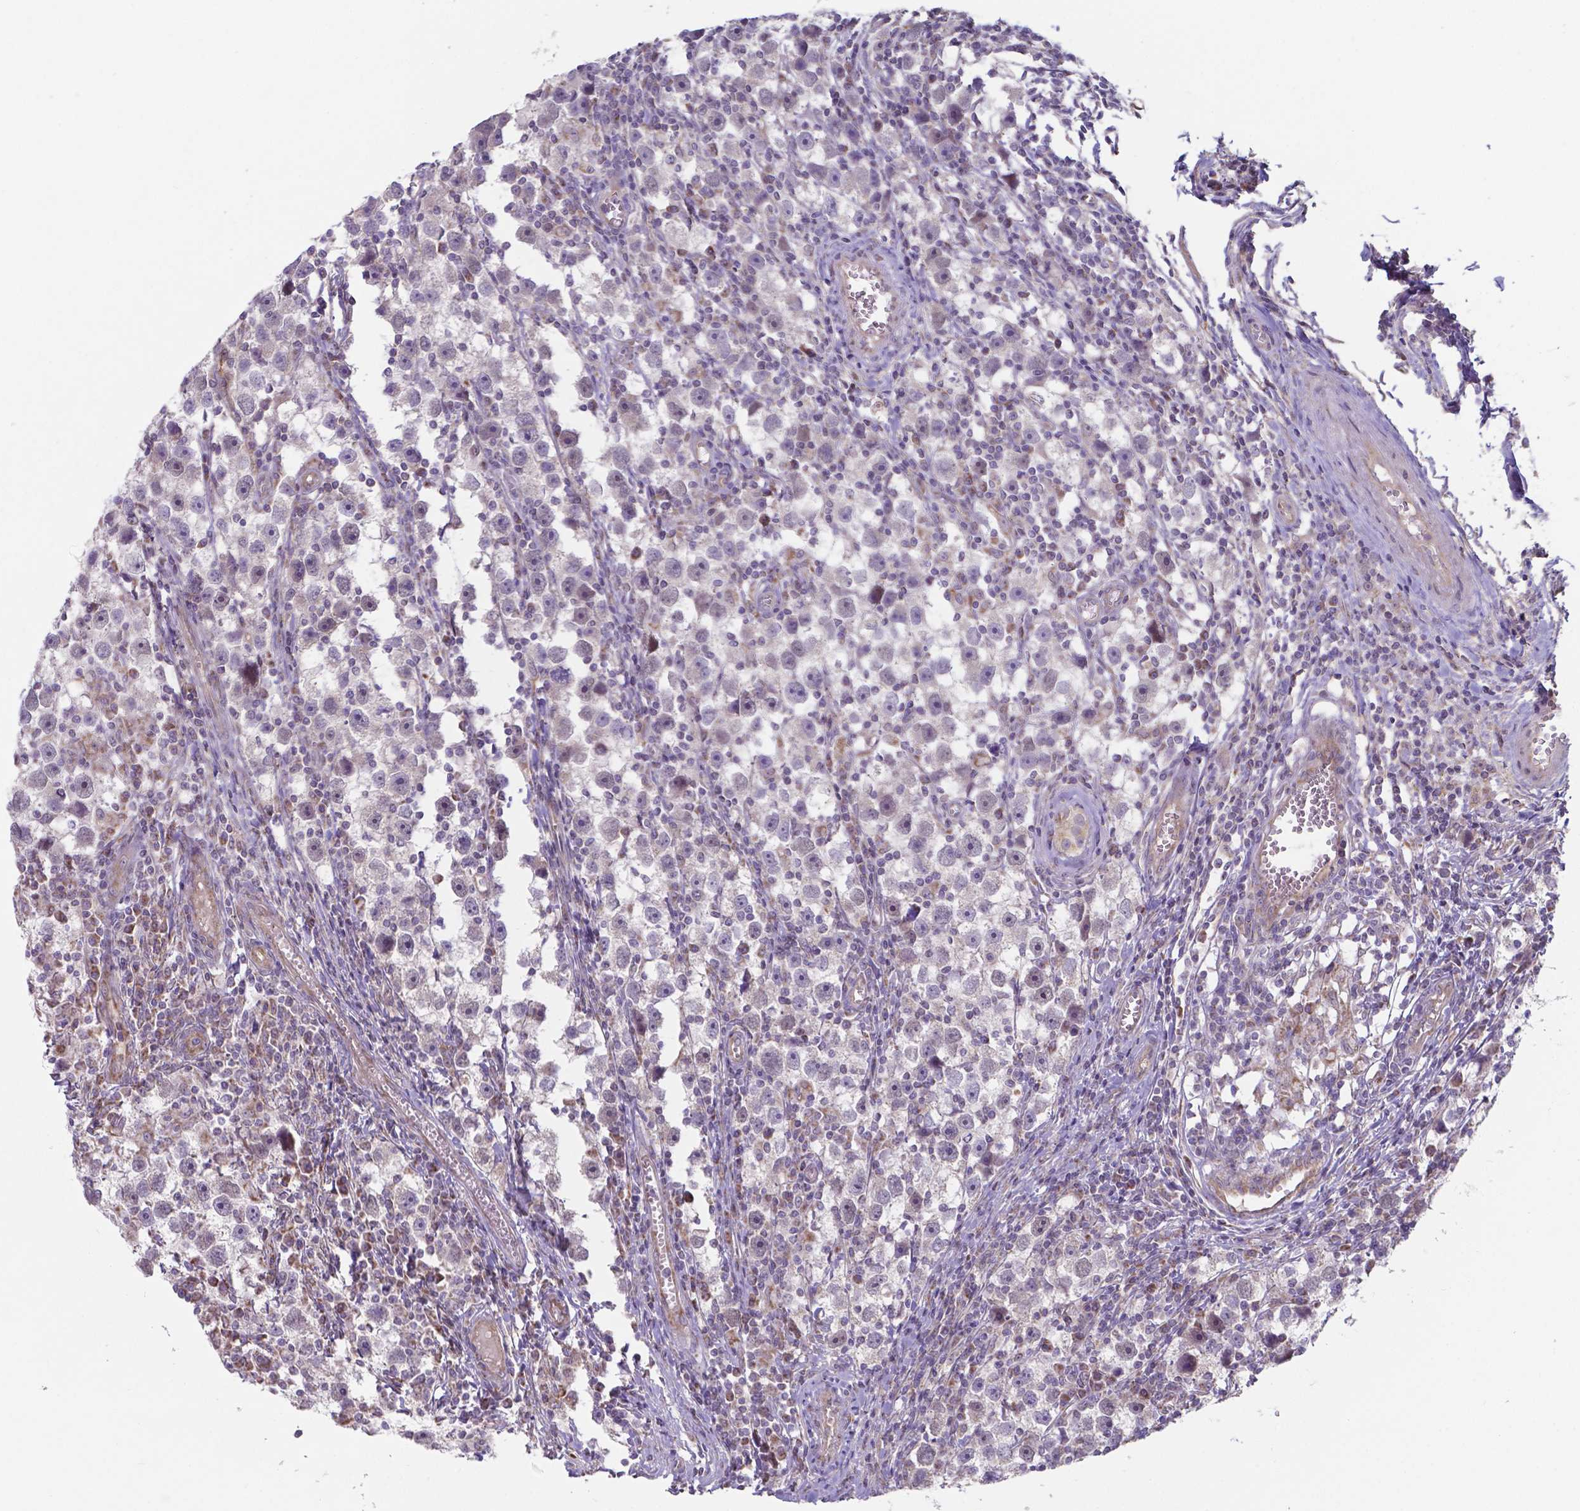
{"staining": {"intensity": "negative", "quantity": "none", "location": "none"}, "tissue": "testis cancer", "cell_type": "Tumor cells", "image_type": "cancer", "snomed": [{"axis": "morphology", "description": "Seminoma, NOS"}, {"axis": "topography", "description": "Testis"}], "caption": "Immunohistochemistry of testis cancer demonstrates no staining in tumor cells.", "gene": "FAM114A1", "patient": {"sex": "male", "age": 30}}